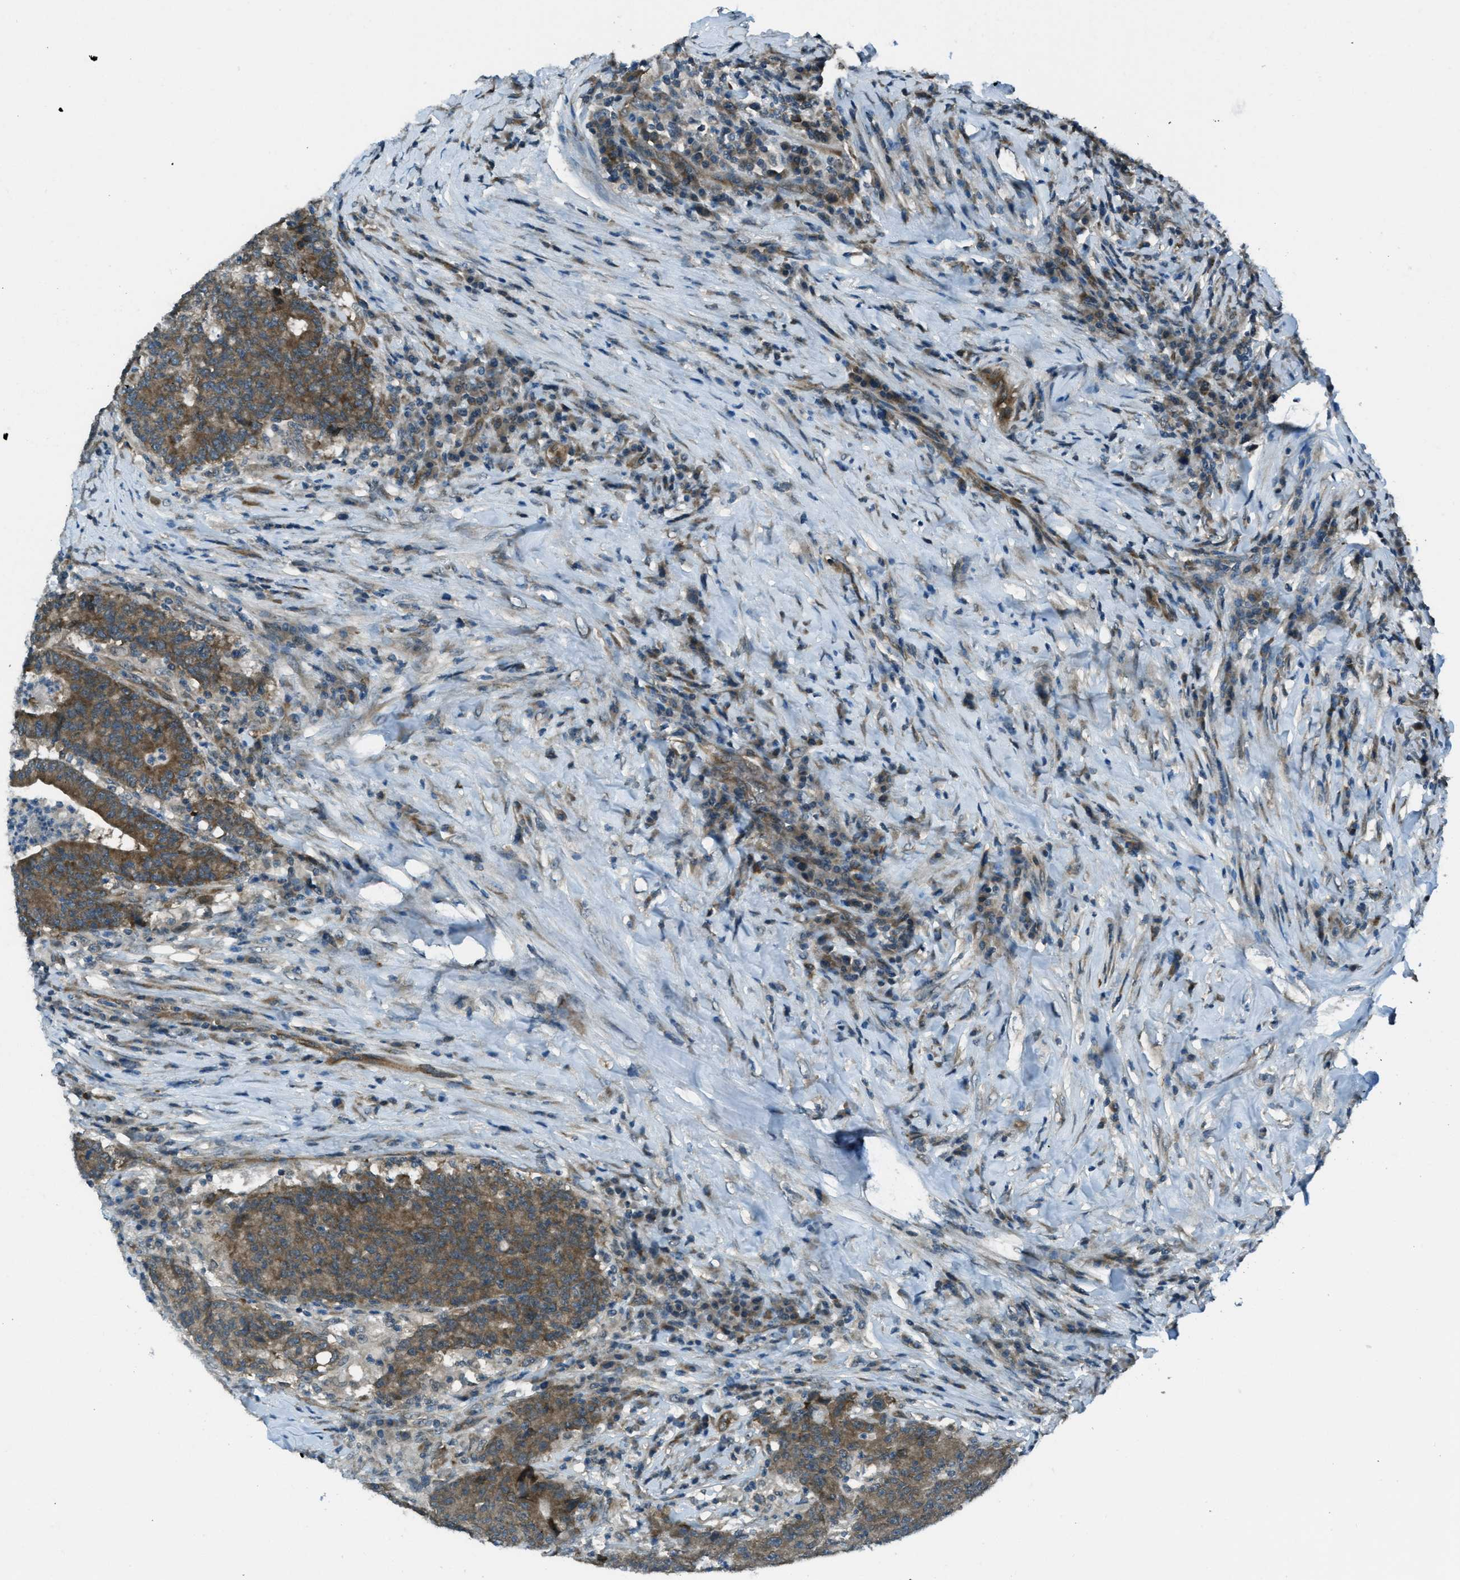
{"staining": {"intensity": "moderate", "quantity": ">75%", "location": "cytoplasmic/membranous"}, "tissue": "colorectal cancer", "cell_type": "Tumor cells", "image_type": "cancer", "snomed": [{"axis": "morphology", "description": "Normal tissue, NOS"}, {"axis": "morphology", "description": "Adenocarcinoma, NOS"}, {"axis": "topography", "description": "Colon"}], "caption": "Immunohistochemical staining of adenocarcinoma (colorectal) displays medium levels of moderate cytoplasmic/membranous positivity in about >75% of tumor cells.", "gene": "ASAP2", "patient": {"sex": "female", "age": 75}}